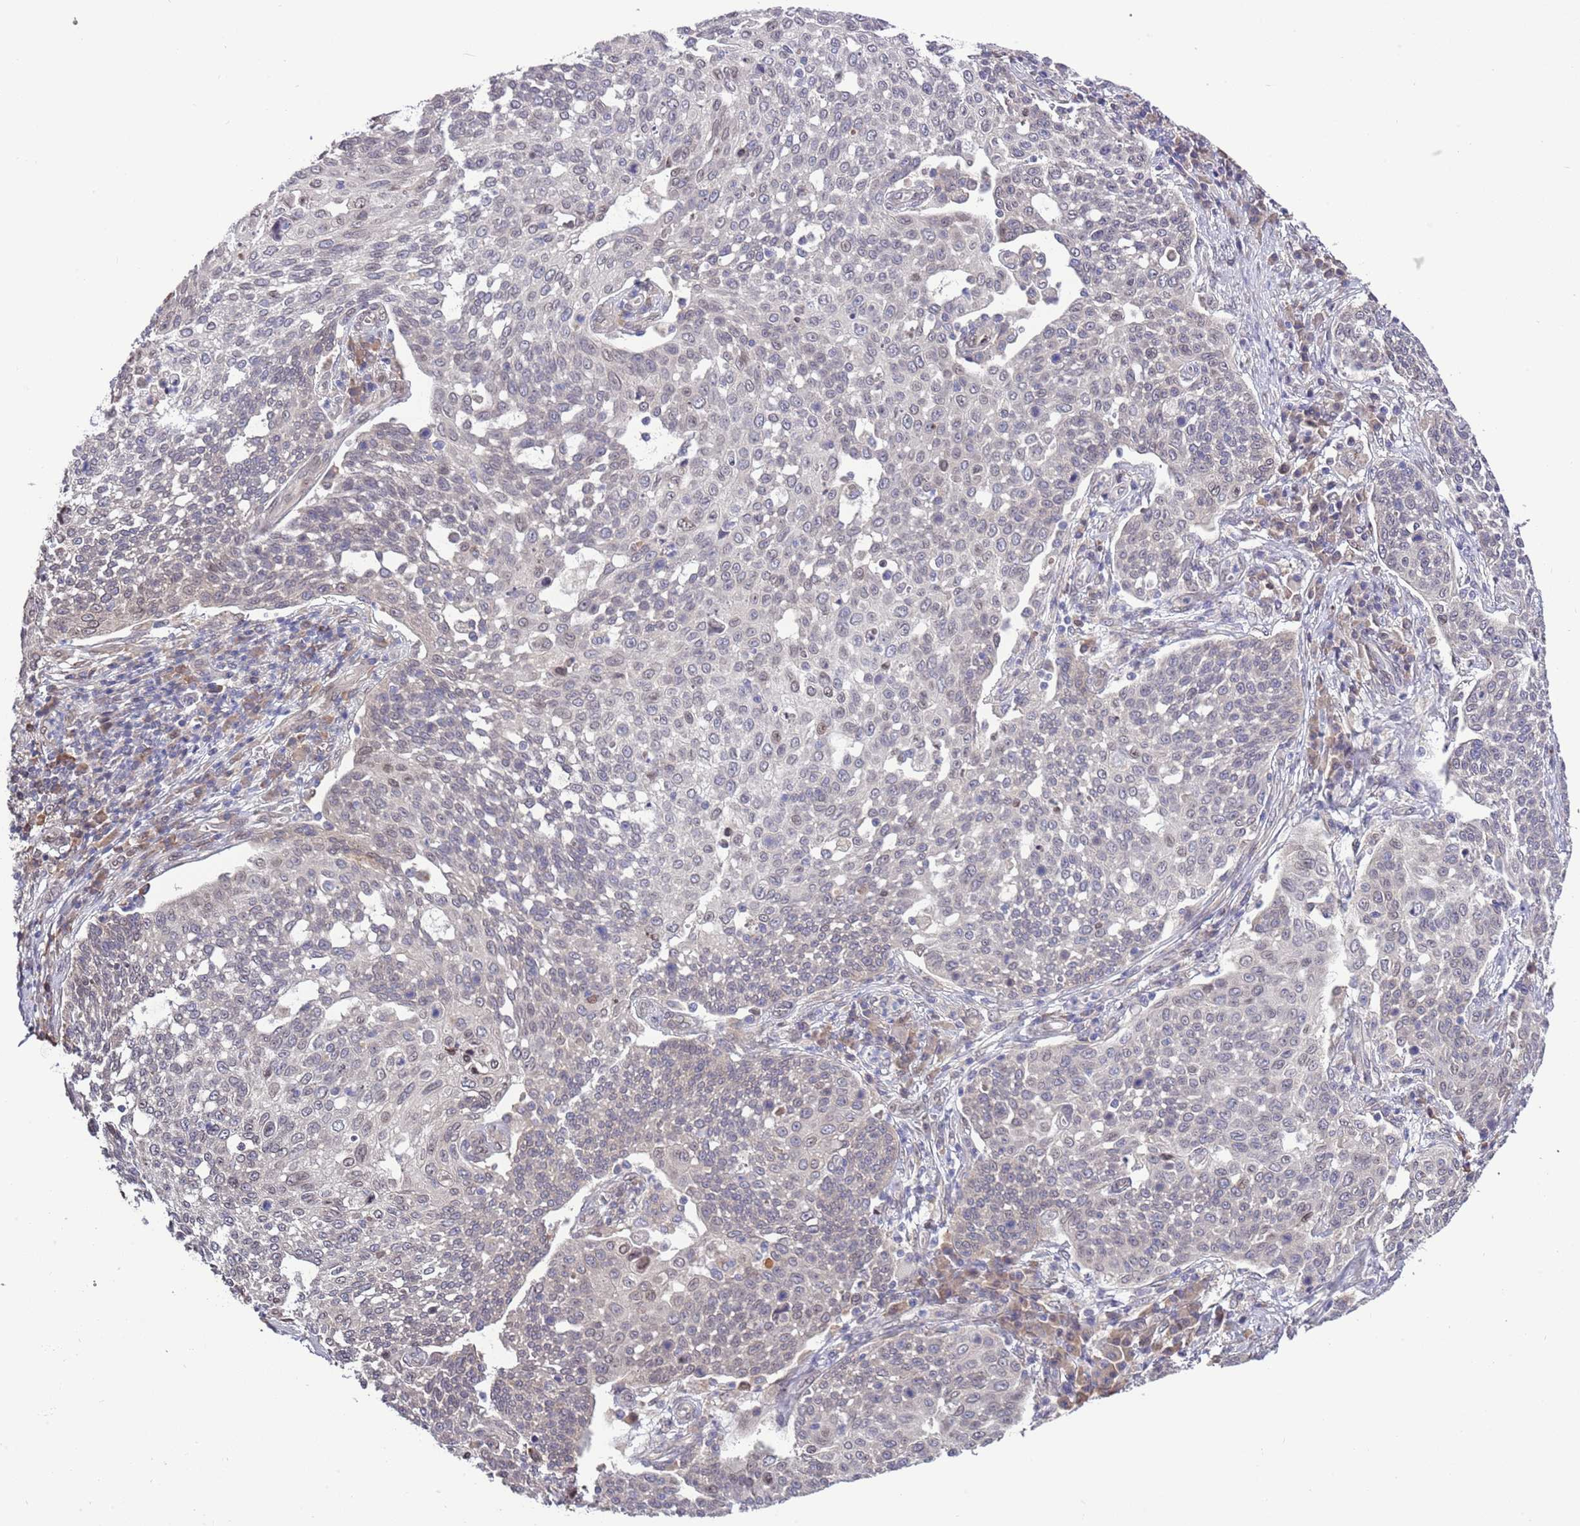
{"staining": {"intensity": "negative", "quantity": "none", "location": "none"}, "tissue": "cervical cancer", "cell_type": "Tumor cells", "image_type": "cancer", "snomed": [{"axis": "morphology", "description": "Squamous cell carcinoma, NOS"}, {"axis": "topography", "description": "Cervix"}], "caption": "High power microscopy image of an immunohistochemistry (IHC) histopathology image of cervical cancer, revealing no significant positivity in tumor cells.", "gene": "ZNF665", "patient": {"sex": "female", "age": 34}}